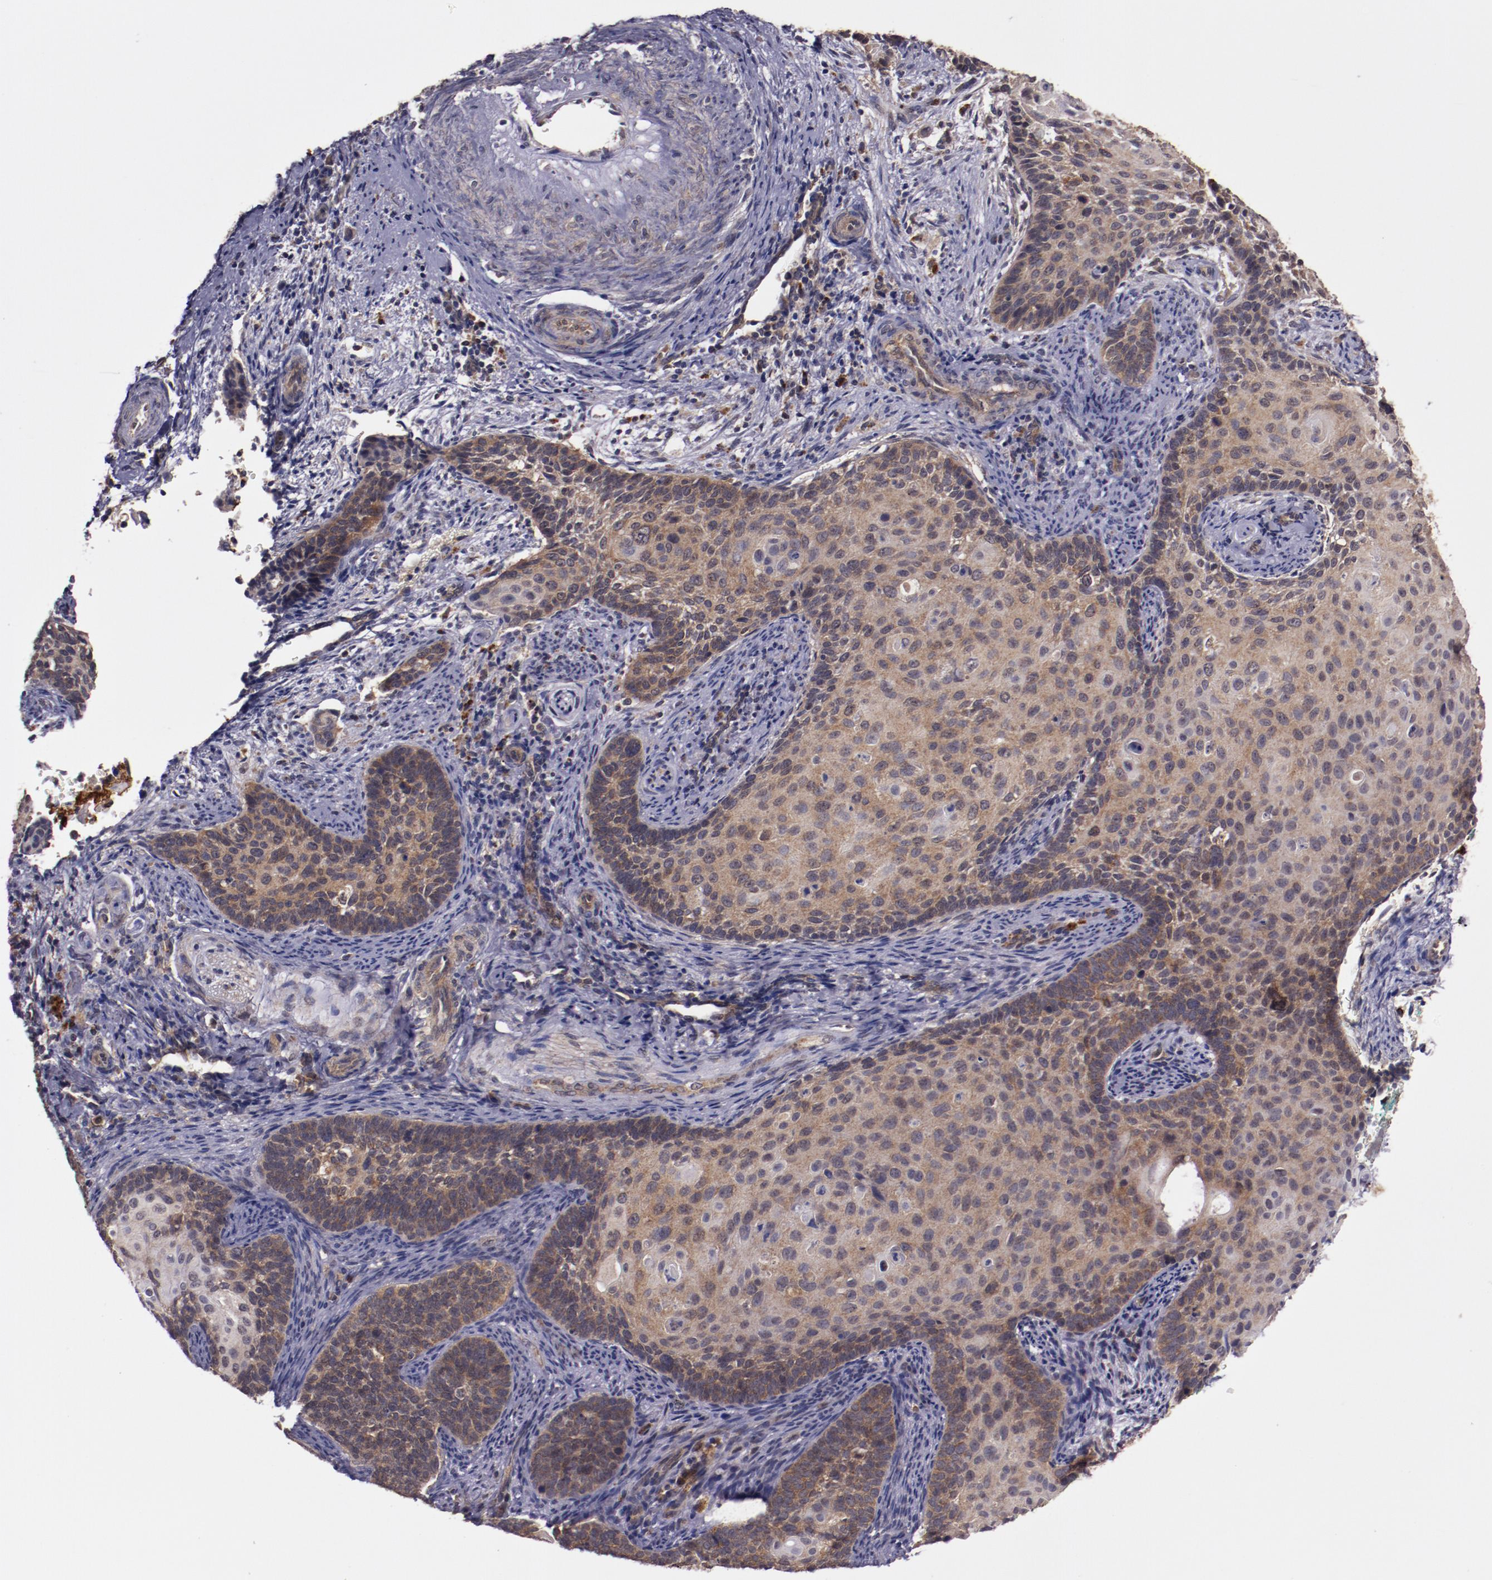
{"staining": {"intensity": "weak", "quantity": ">75%", "location": "cytoplasmic/membranous"}, "tissue": "cervical cancer", "cell_type": "Tumor cells", "image_type": "cancer", "snomed": [{"axis": "morphology", "description": "Squamous cell carcinoma, NOS"}, {"axis": "topography", "description": "Cervix"}], "caption": "Human cervical squamous cell carcinoma stained with a protein marker demonstrates weak staining in tumor cells.", "gene": "FTSJ1", "patient": {"sex": "female", "age": 33}}